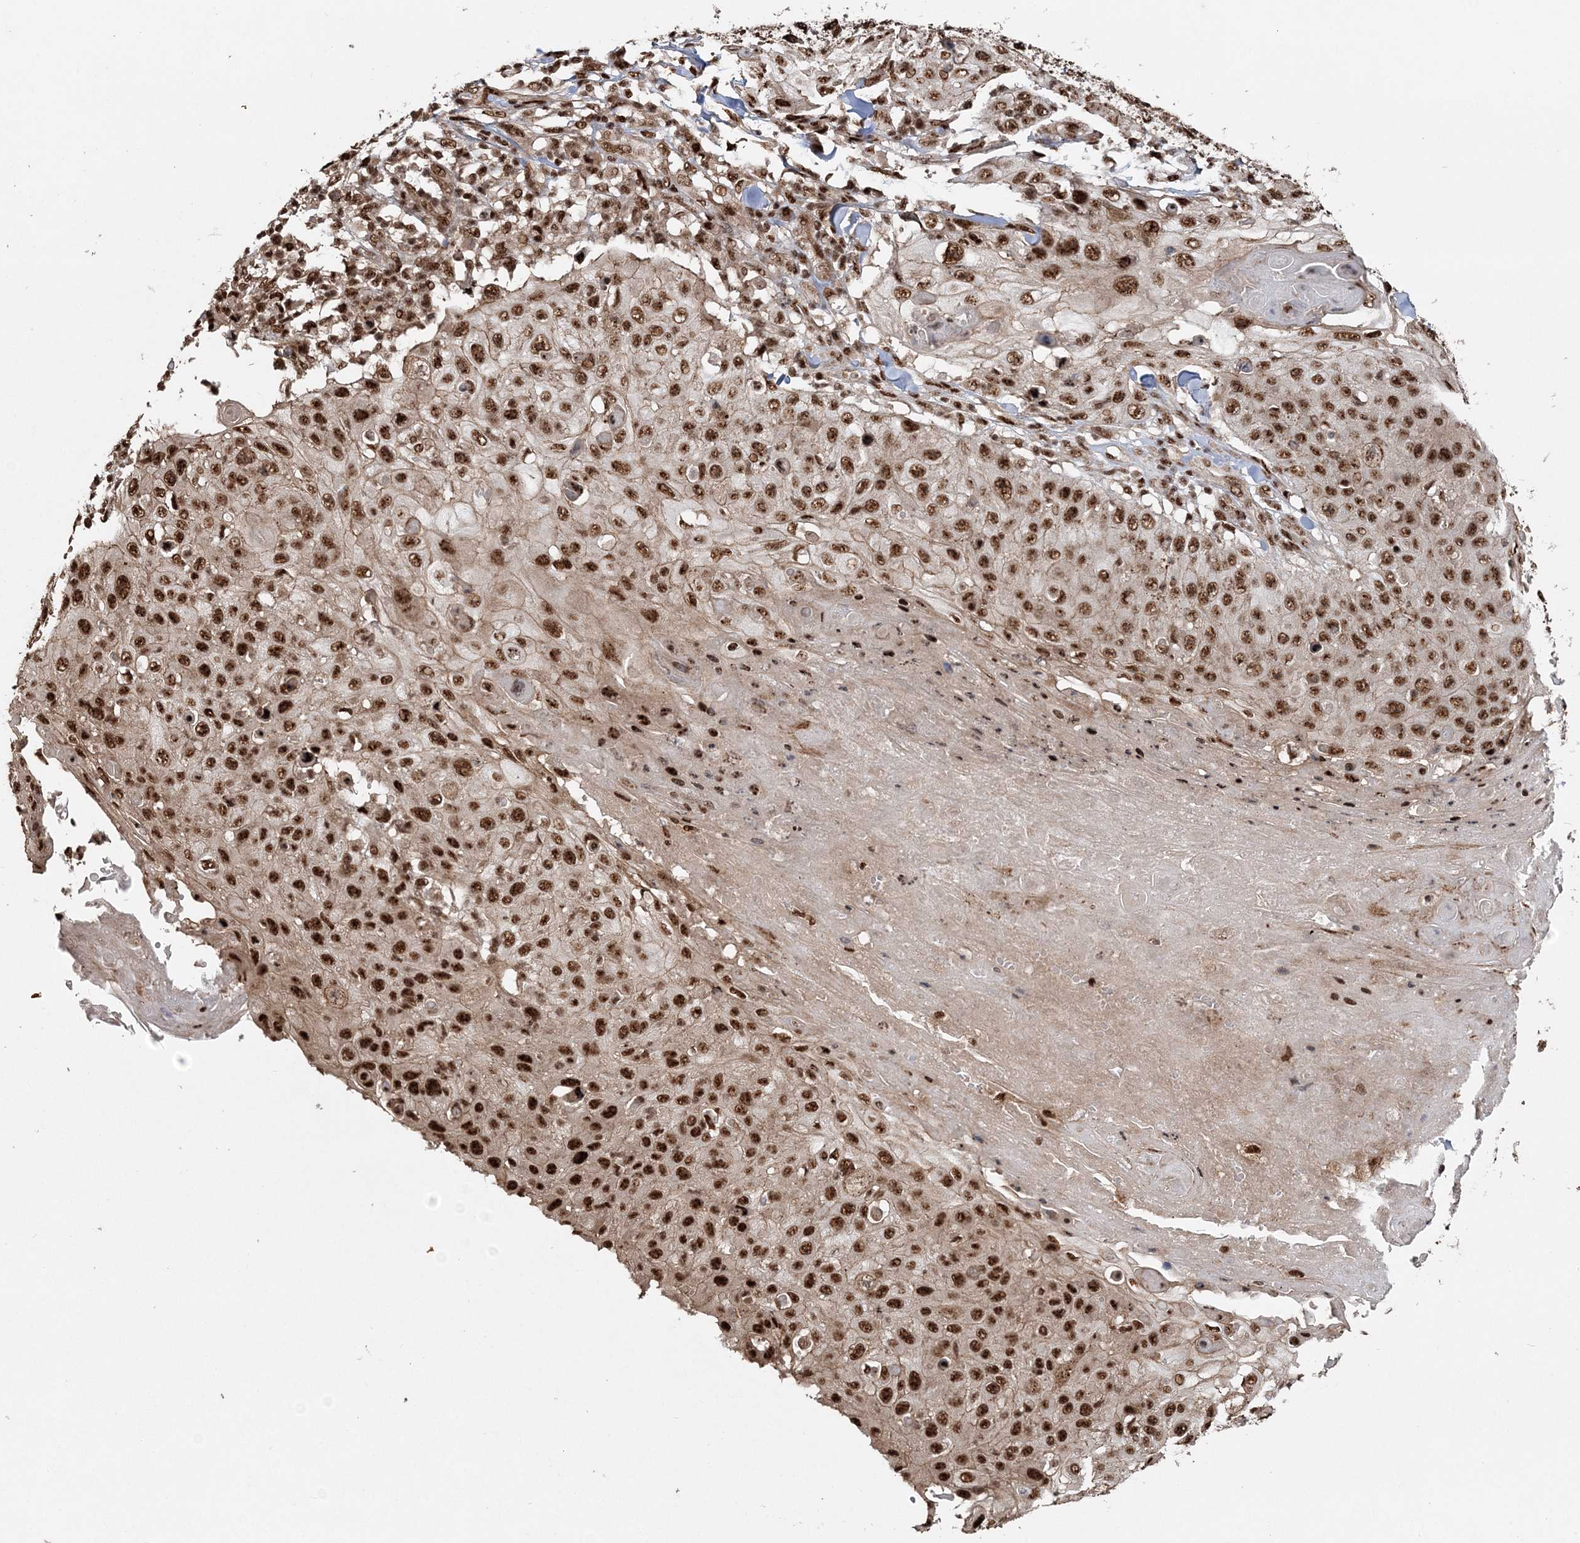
{"staining": {"intensity": "strong", "quantity": ">75%", "location": "nuclear"}, "tissue": "skin cancer", "cell_type": "Tumor cells", "image_type": "cancer", "snomed": [{"axis": "morphology", "description": "Squamous cell carcinoma, NOS"}, {"axis": "topography", "description": "Skin"}], "caption": "The photomicrograph demonstrates immunohistochemical staining of squamous cell carcinoma (skin). There is strong nuclear positivity is seen in approximately >75% of tumor cells.", "gene": "EXOSC8", "patient": {"sex": "male", "age": 86}}